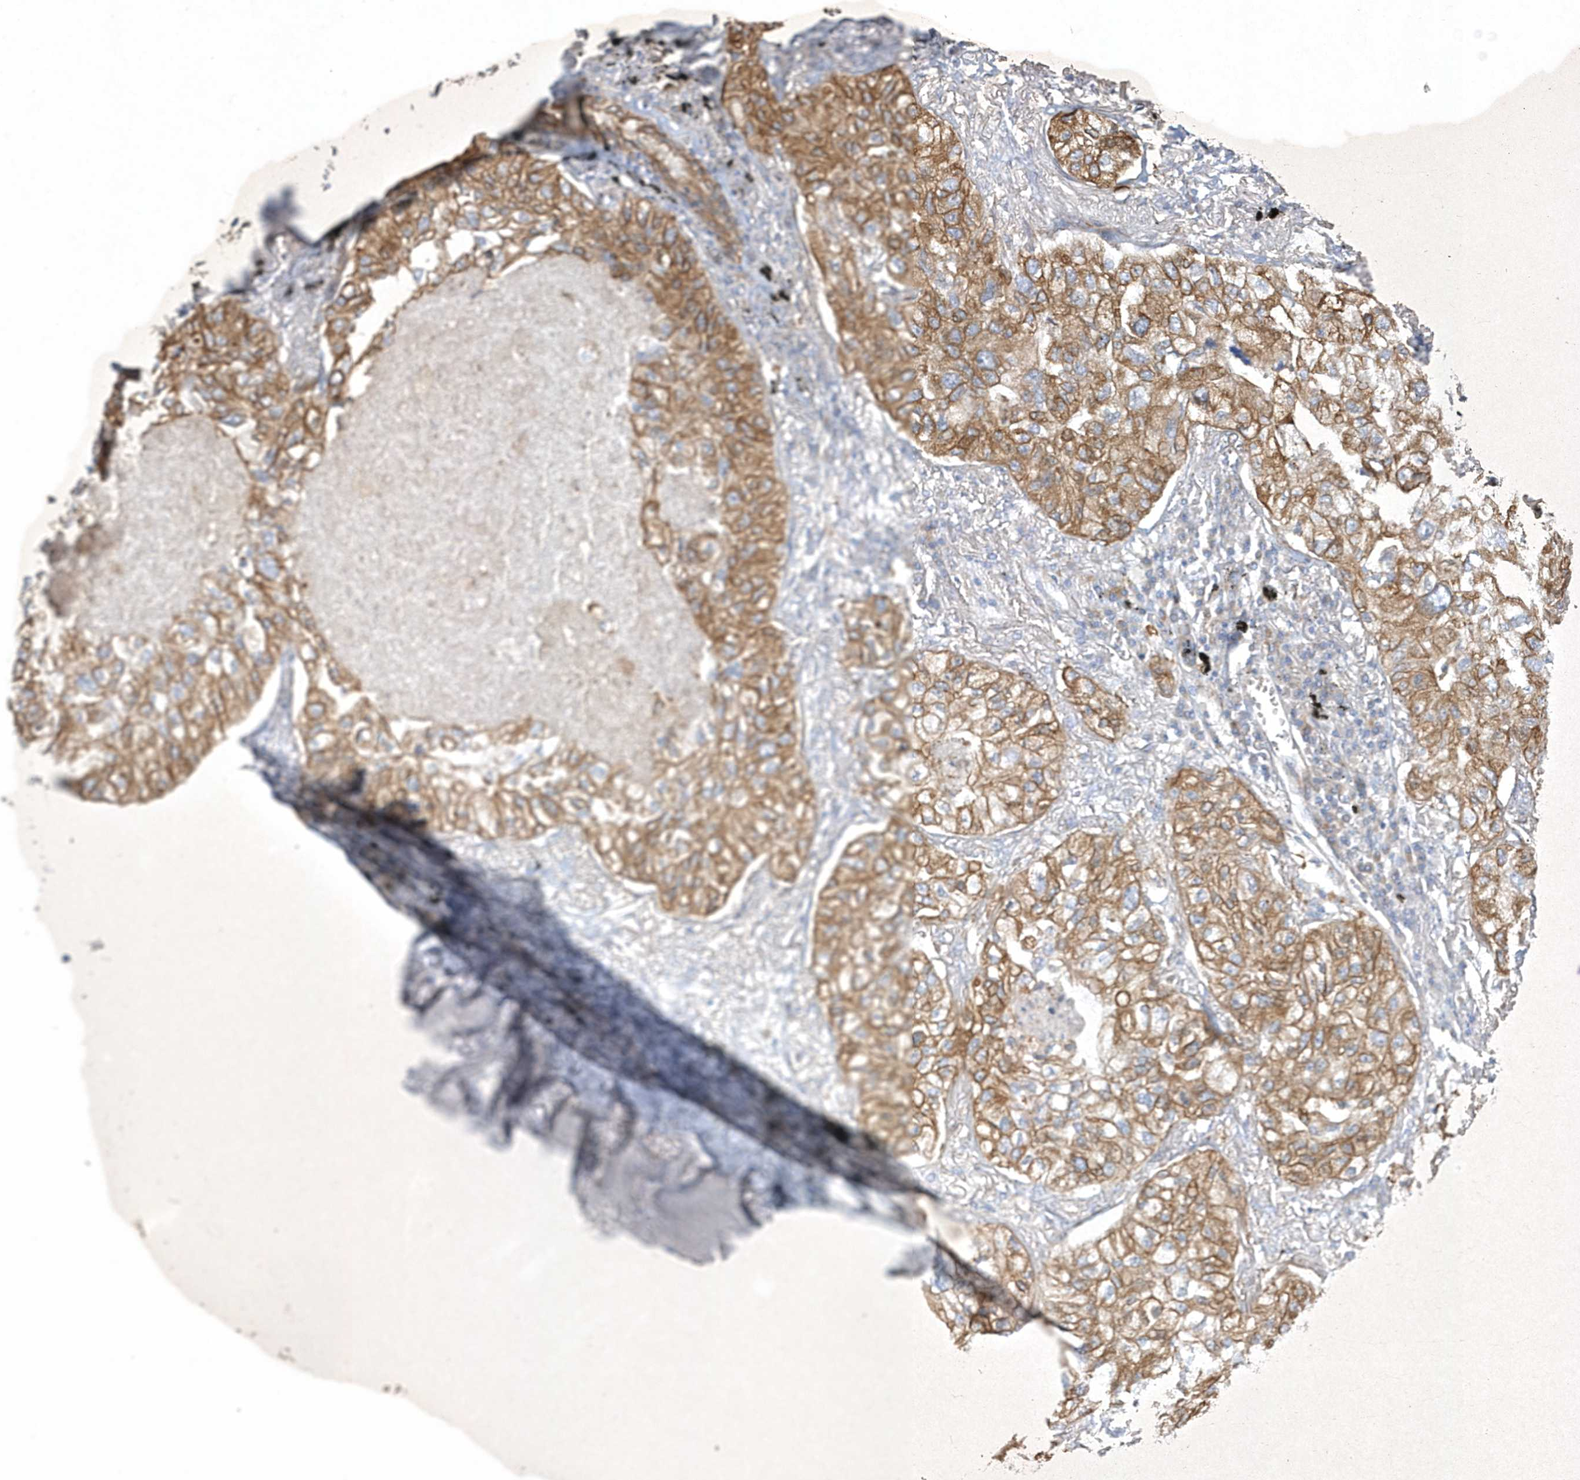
{"staining": {"intensity": "moderate", "quantity": ">75%", "location": "cytoplasmic/membranous"}, "tissue": "lung cancer", "cell_type": "Tumor cells", "image_type": "cancer", "snomed": [{"axis": "morphology", "description": "Adenocarcinoma, NOS"}, {"axis": "topography", "description": "Lung"}], "caption": "Brown immunohistochemical staining in human lung adenocarcinoma shows moderate cytoplasmic/membranous expression in approximately >75% of tumor cells.", "gene": "LARS1", "patient": {"sex": "male", "age": 65}}